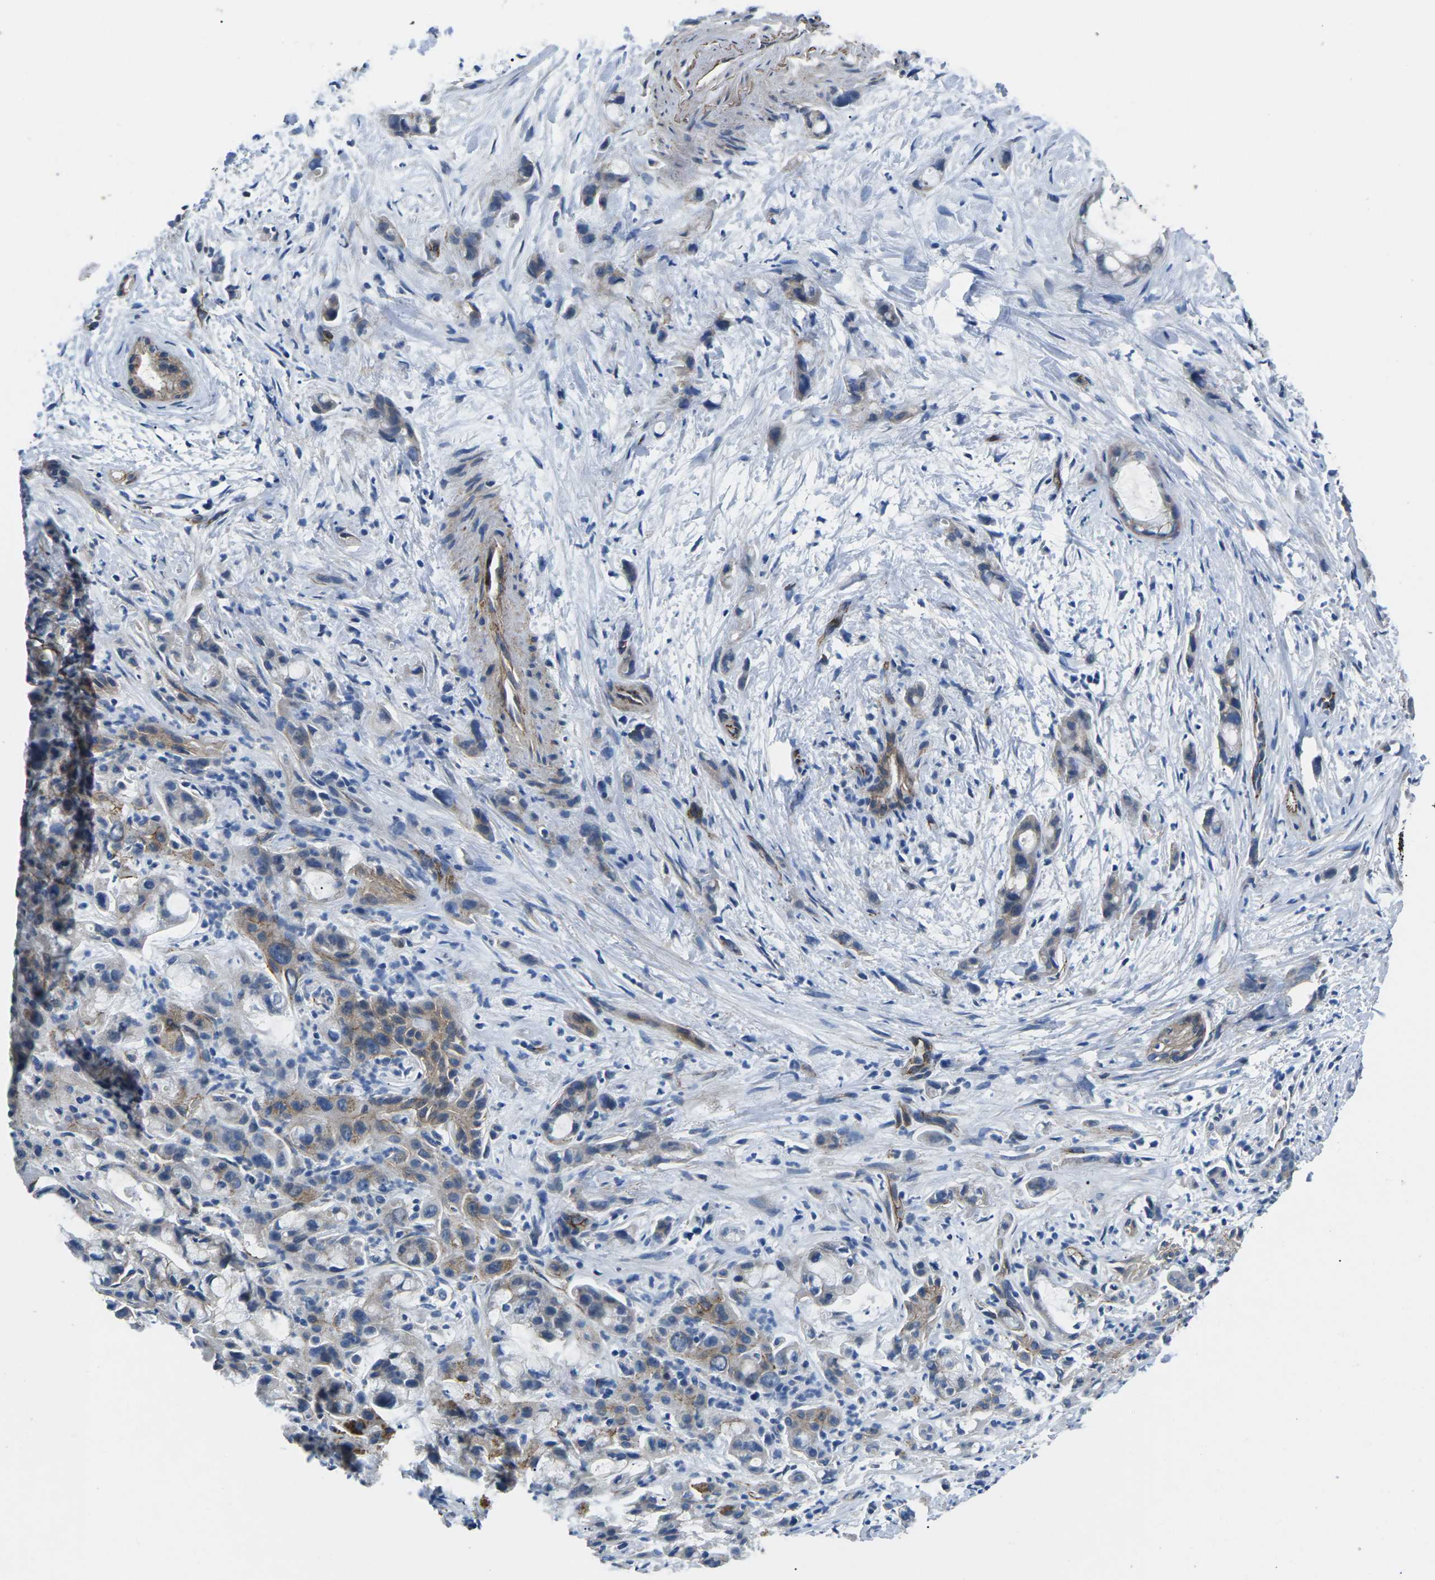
{"staining": {"intensity": "weak", "quantity": "<25%", "location": "cytoplasmic/membranous"}, "tissue": "liver cancer", "cell_type": "Tumor cells", "image_type": "cancer", "snomed": [{"axis": "morphology", "description": "Cholangiocarcinoma"}, {"axis": "topography", "description": "Liver"}], "caption": "Immunohistochemical staining of human liver cancer (cholangiocarcinoma) shows no significant expression in tumor cells. (DAB (3,3'-diaminobenzidine) immunohistochemistry (IHC) visualized using brightfield microscopy, high magnification).", "gene": "CTNND1", "patient": {"sex": "female", "age": 72}}